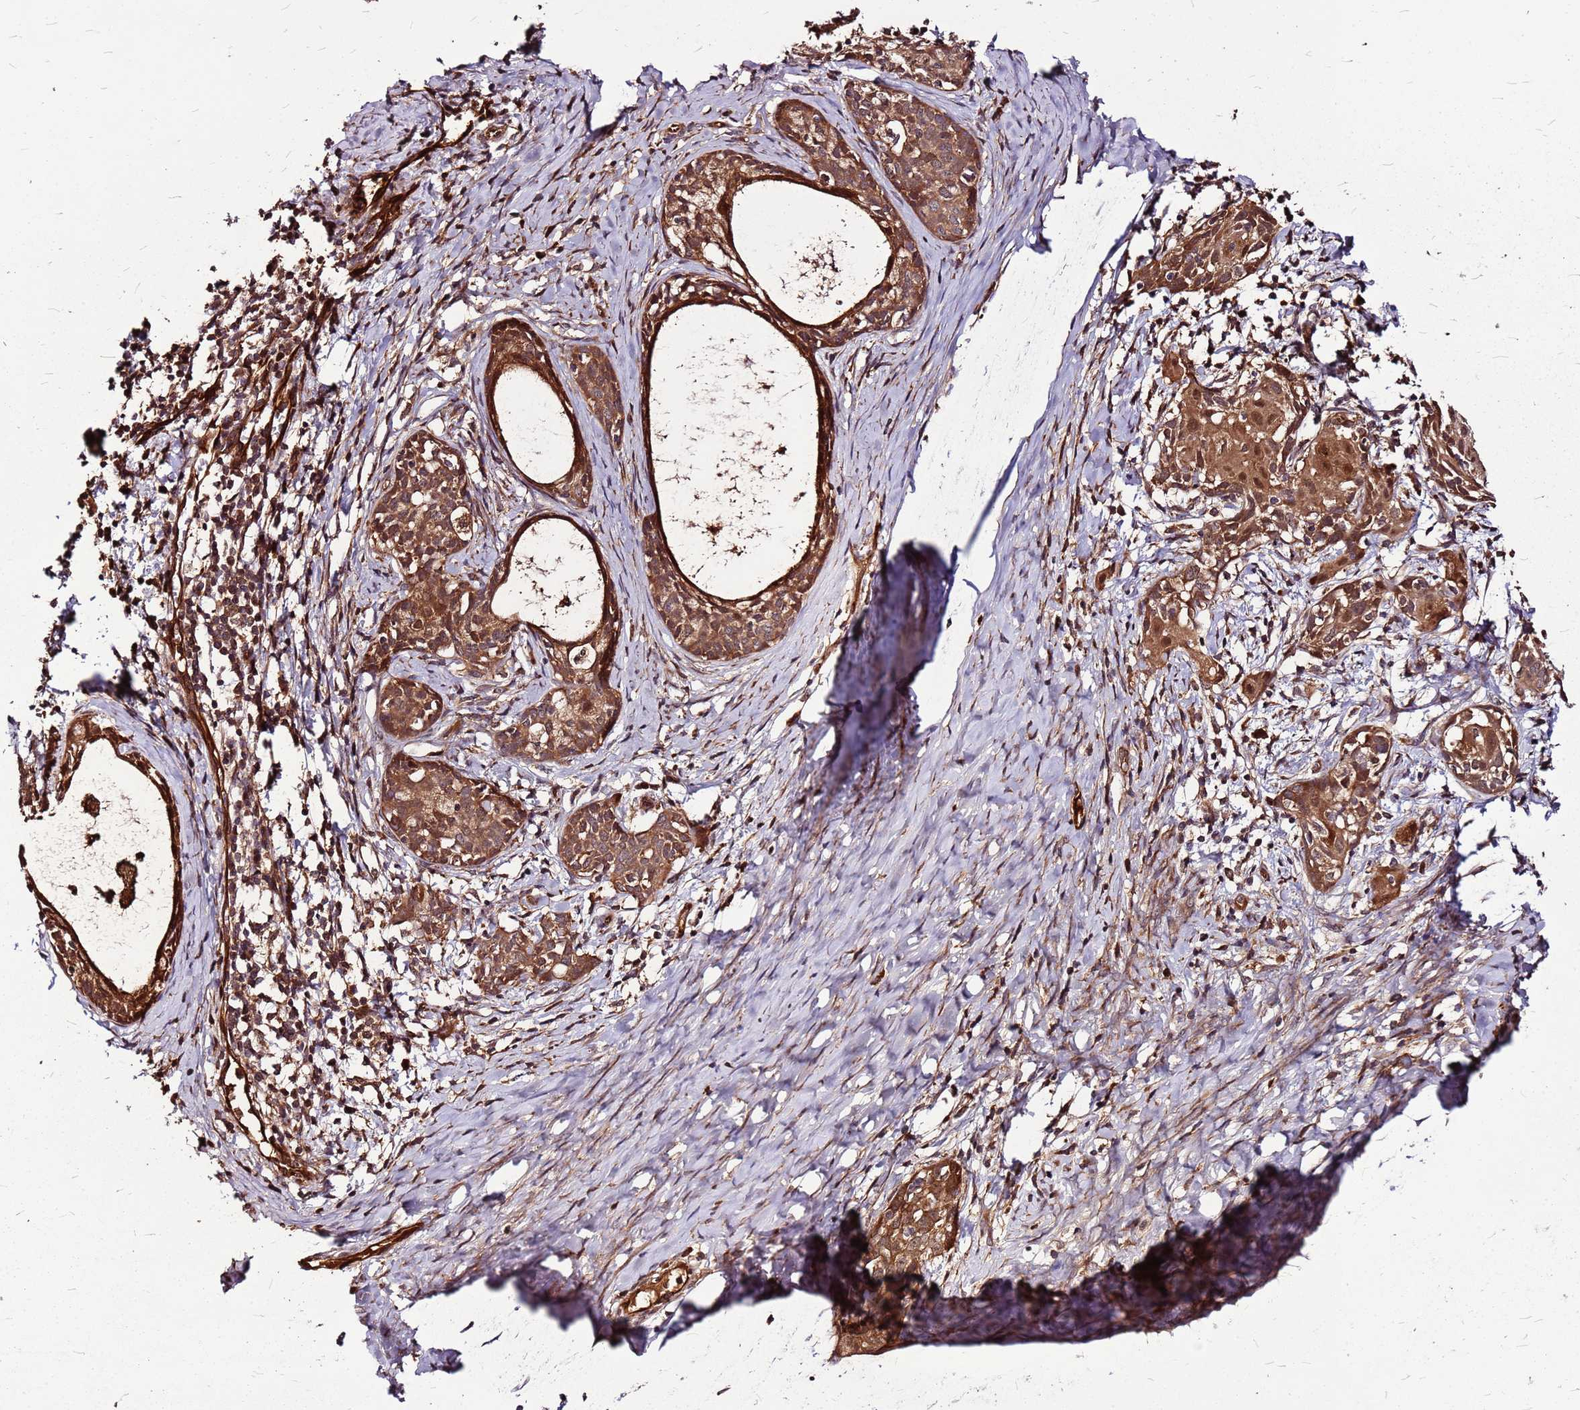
{"staining": {"intensity": "moderate", "quantity": ">75%", "location": "cytoplasmic/membranous,nuclear"}, "tissue": "cervical cancer", "cell_type": "Tumor cells", "image_type": "cancer", "snomed": [{"axis": "morphology", "description": "Squamous cell carcinoma, NOS"}, {"axis": "topography", "description": "Cervix"}], "caption": "The micrograph demonstrates a brown stain indicating the presence of a protein in the cytoplasmic/membranous and nuclear of tumor cells in cervical squamous cell carcinoma.", "gene": "LYPLAL1", "patient": {"sex": "female", "age": 52}}